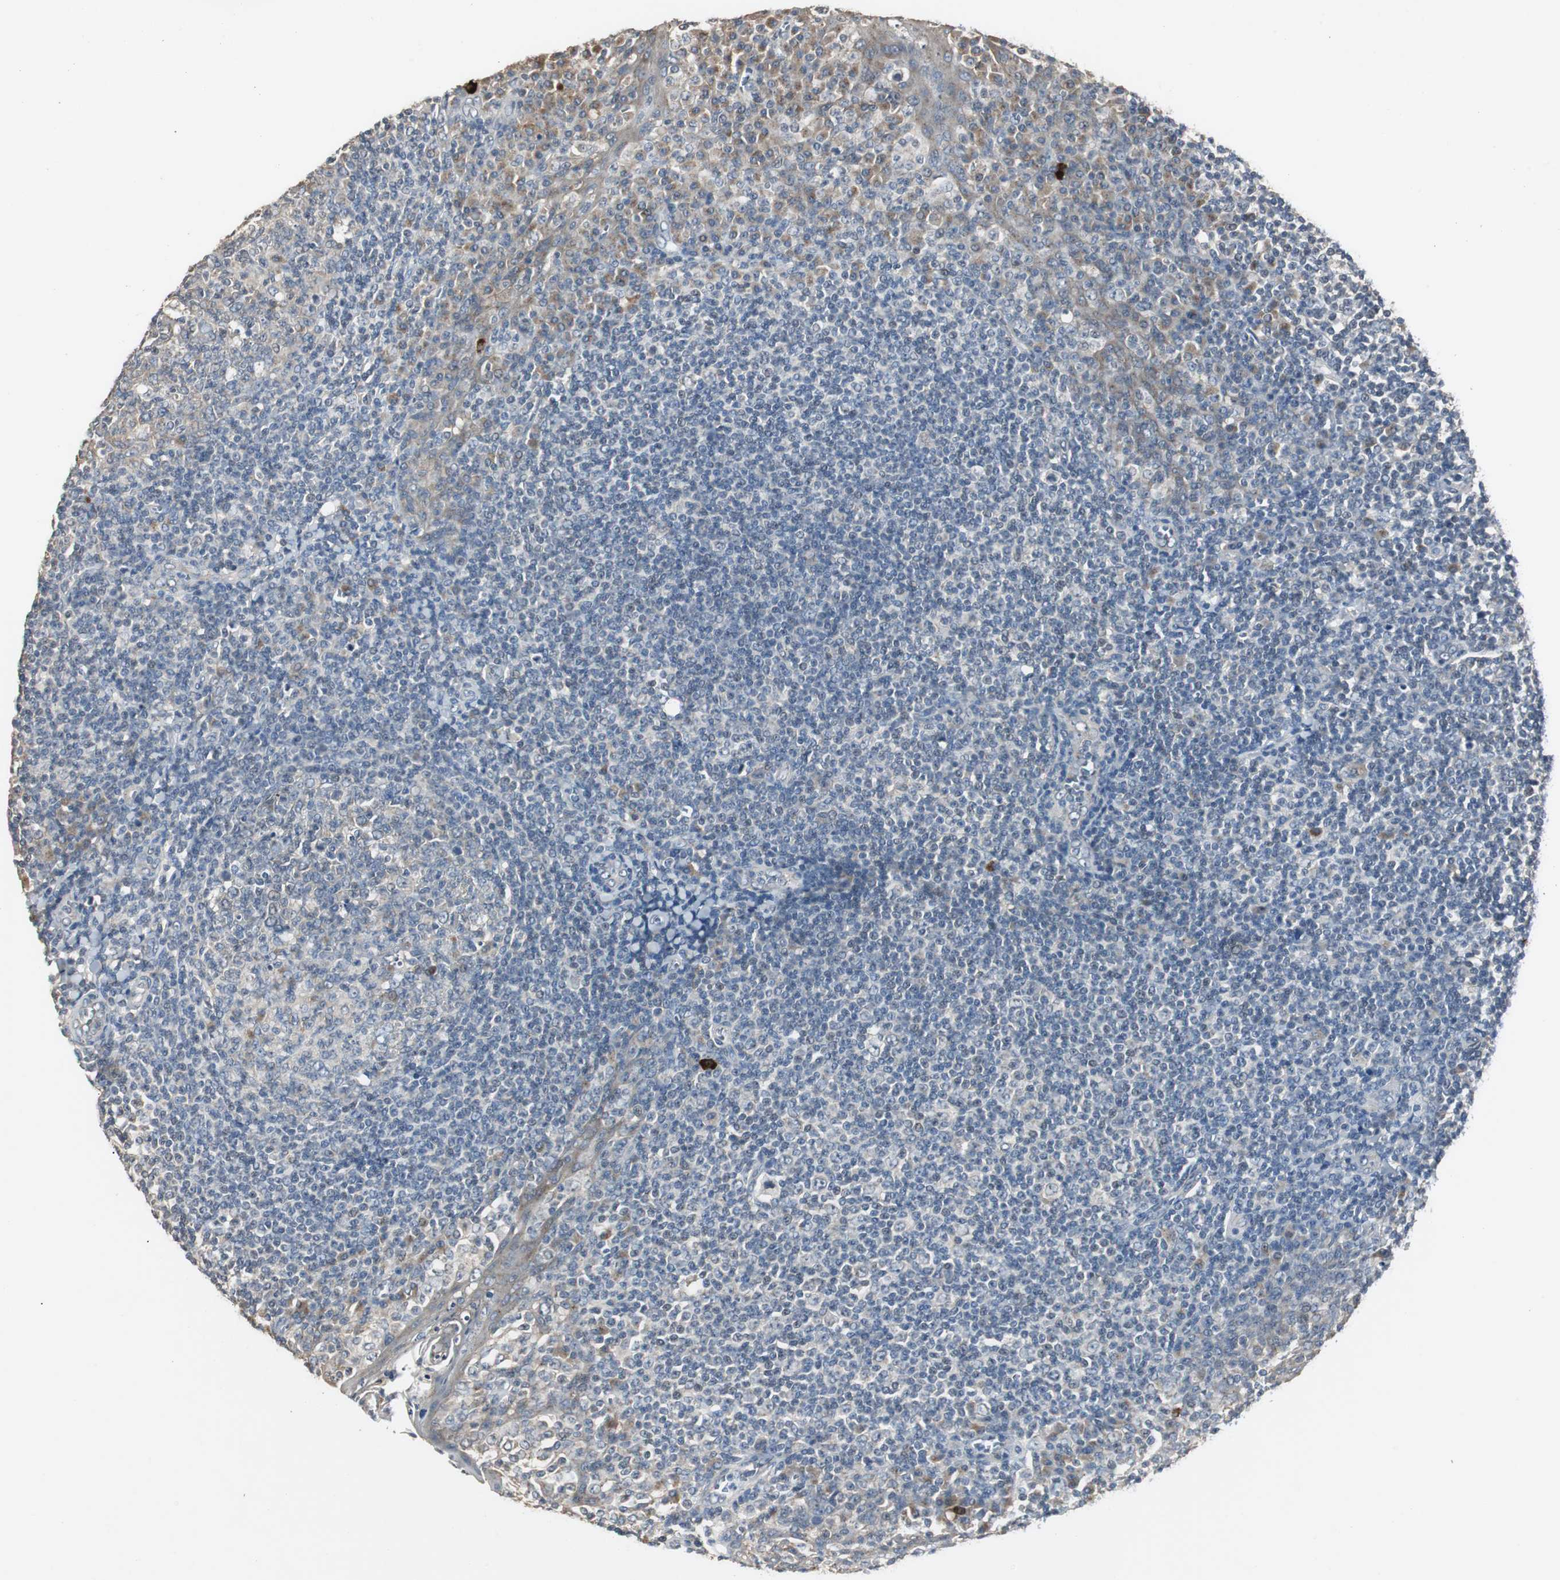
{"staining": {"intensity": "weak", "quantity": "<25%", "location": "cytoplasmic/membranous"}, "tissue": "tonsil", "cell_type": "Germinal center cells", "image_type": "normal", "snomed": [{"axis": "morphology", "description": "Normal tissue, NOS"}, {"axis": "topography", "description": "Tonsil"}], "caption": "A high-resolution photomicrograph shows immunohistochemistry staining of unremarkable tonsil, which exhibits no significant staining in germinal center cells. Brightfield microscopy of IHC stained with DAB (3,3'-diaminobenzidine) (brown) and hematoxylin (blue), captured at high magnification.", "gene": "PTPRN2", "patient": {"sex": "male", "age": 31}}